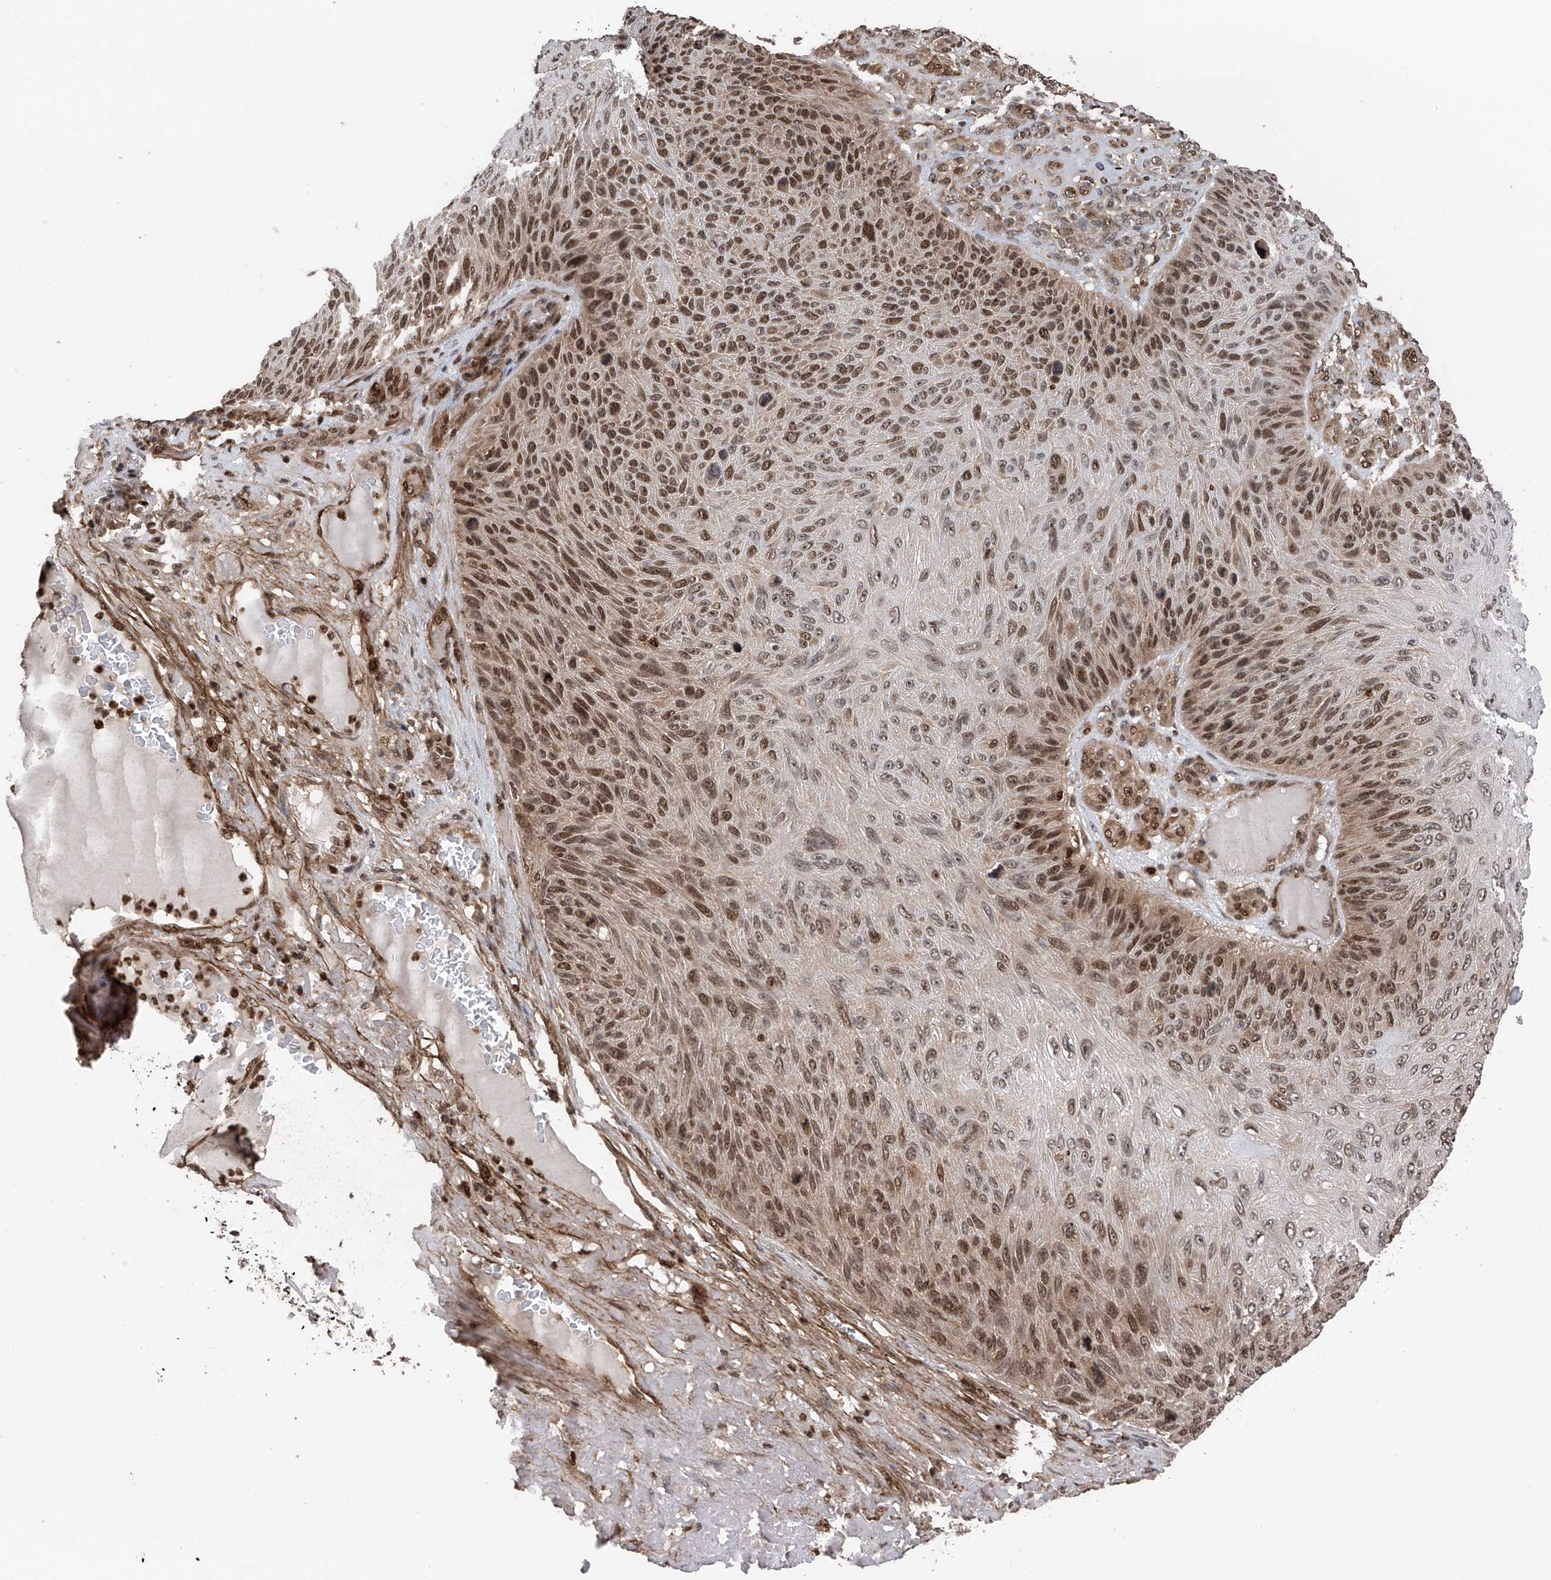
{"staining": {"intensity": "moderate", "quantity": ">75%", "location": "nuclear"}, "tissue": "skin cancer", "cell_type": "Tumor cells", "image_type": "cancer", "snomed": [{"axis": "morphology", "description": "Squamous cell carcinoma, NOS"}, {"axis": "topography", "description": "Skin"}], "caption": "A micrograph showing moderate nuclear staining in about >75% of tumor cells in squamous cell carcinoma (skin), as visualized by brown immunohistochemical staining.", "gene": "DNAJC9", "patient": {"sex": "female", "age": 88}}